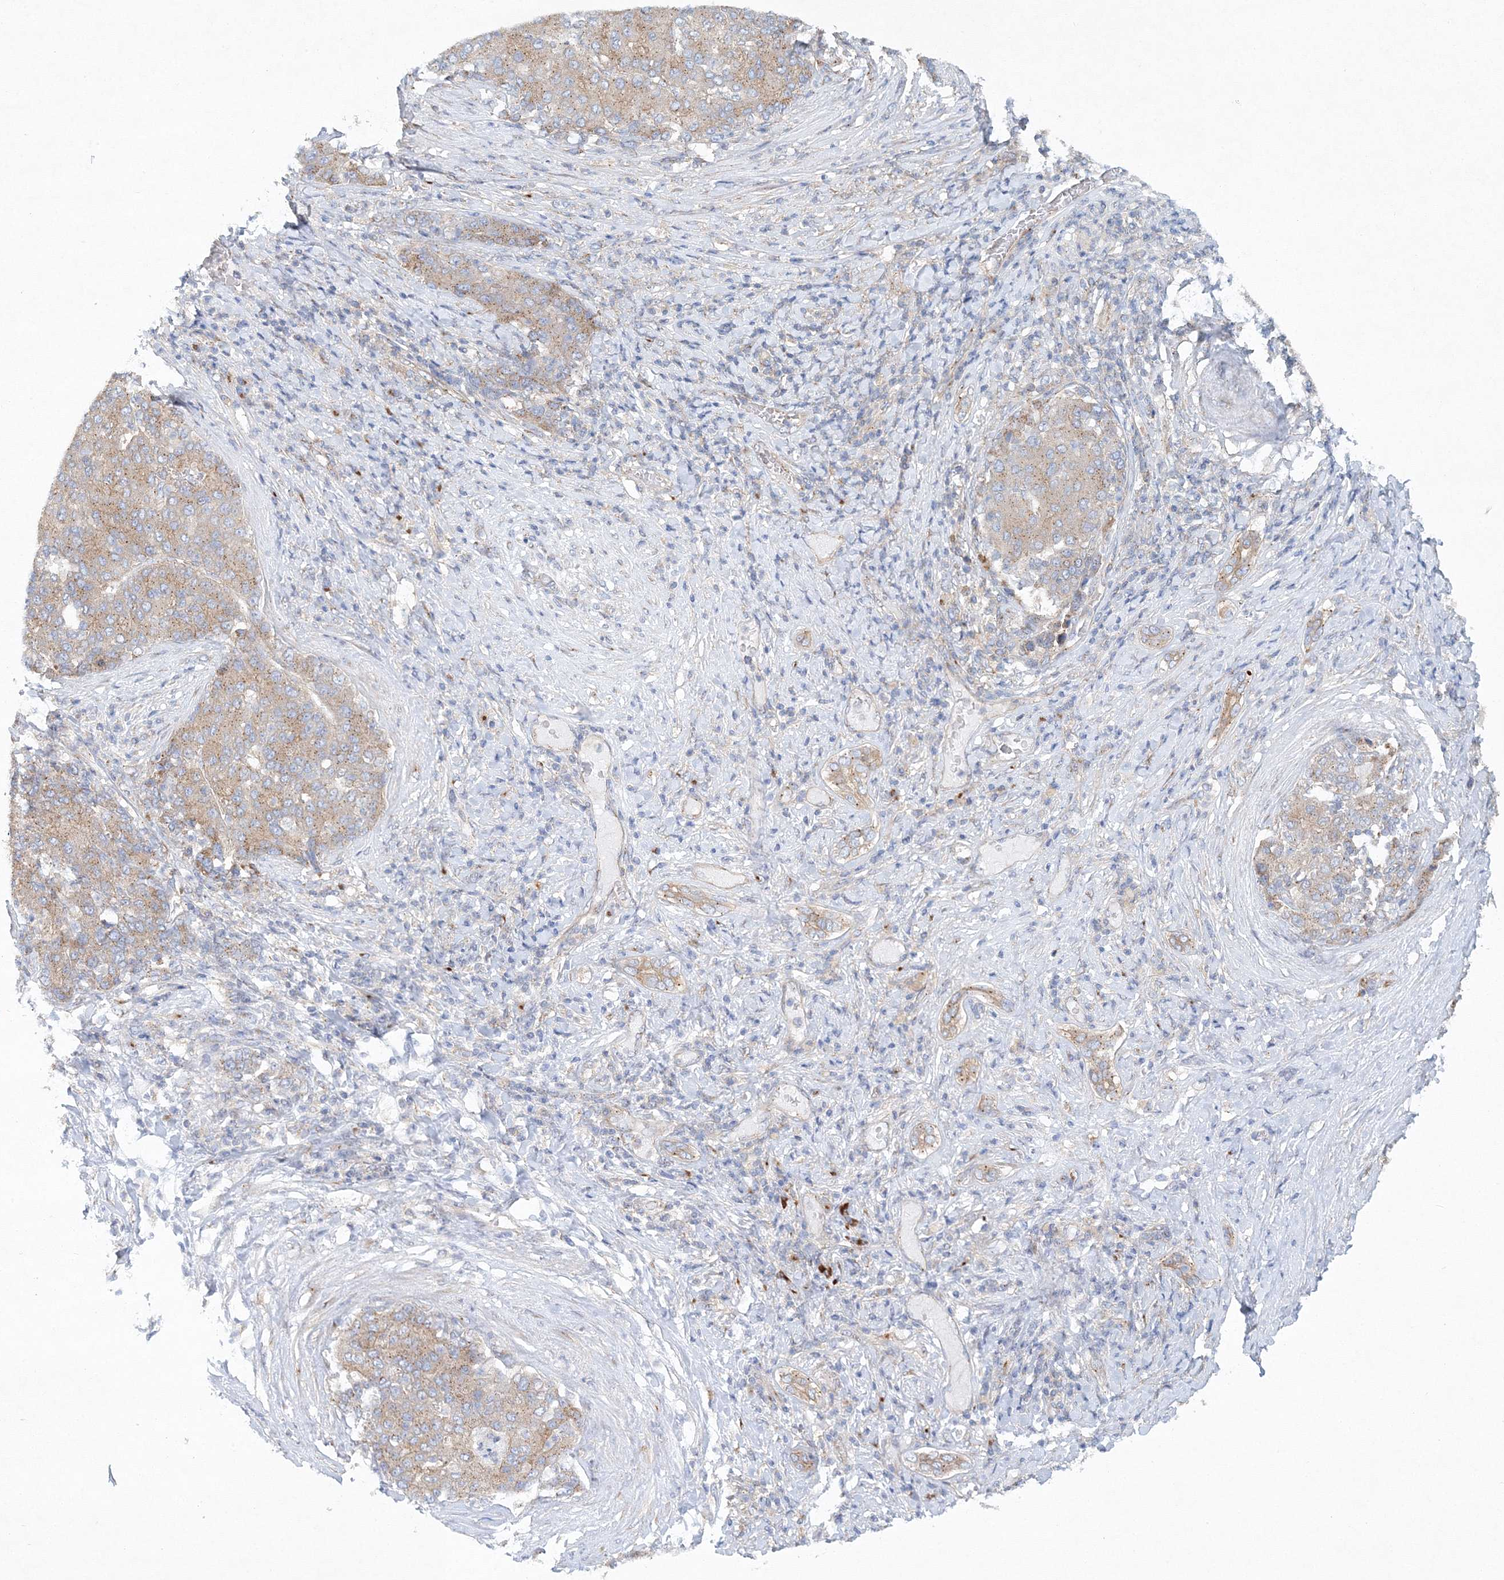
{"staining": {"intensity": "weak", "quantity": ">75%", "location": "cytoplasmic/membranous"}, "tissue": "liver cancer", "cell_type": "Tumor cells", "image_type": "cancer", "snomed": [{"axis": "morphology", "description": "Carcinoma, Hepatocellular, NOS"}, {"axis": "topography", "description": "Liver"}], "caption": "IHC of liver cancer (hepatocellular carcinoma) shows low levels of weak cytoplasmic/membranous expression in about >75% of tumor cells.", "gene": "SEC23IP", "patient": {"sex": "male", "age": 65}}